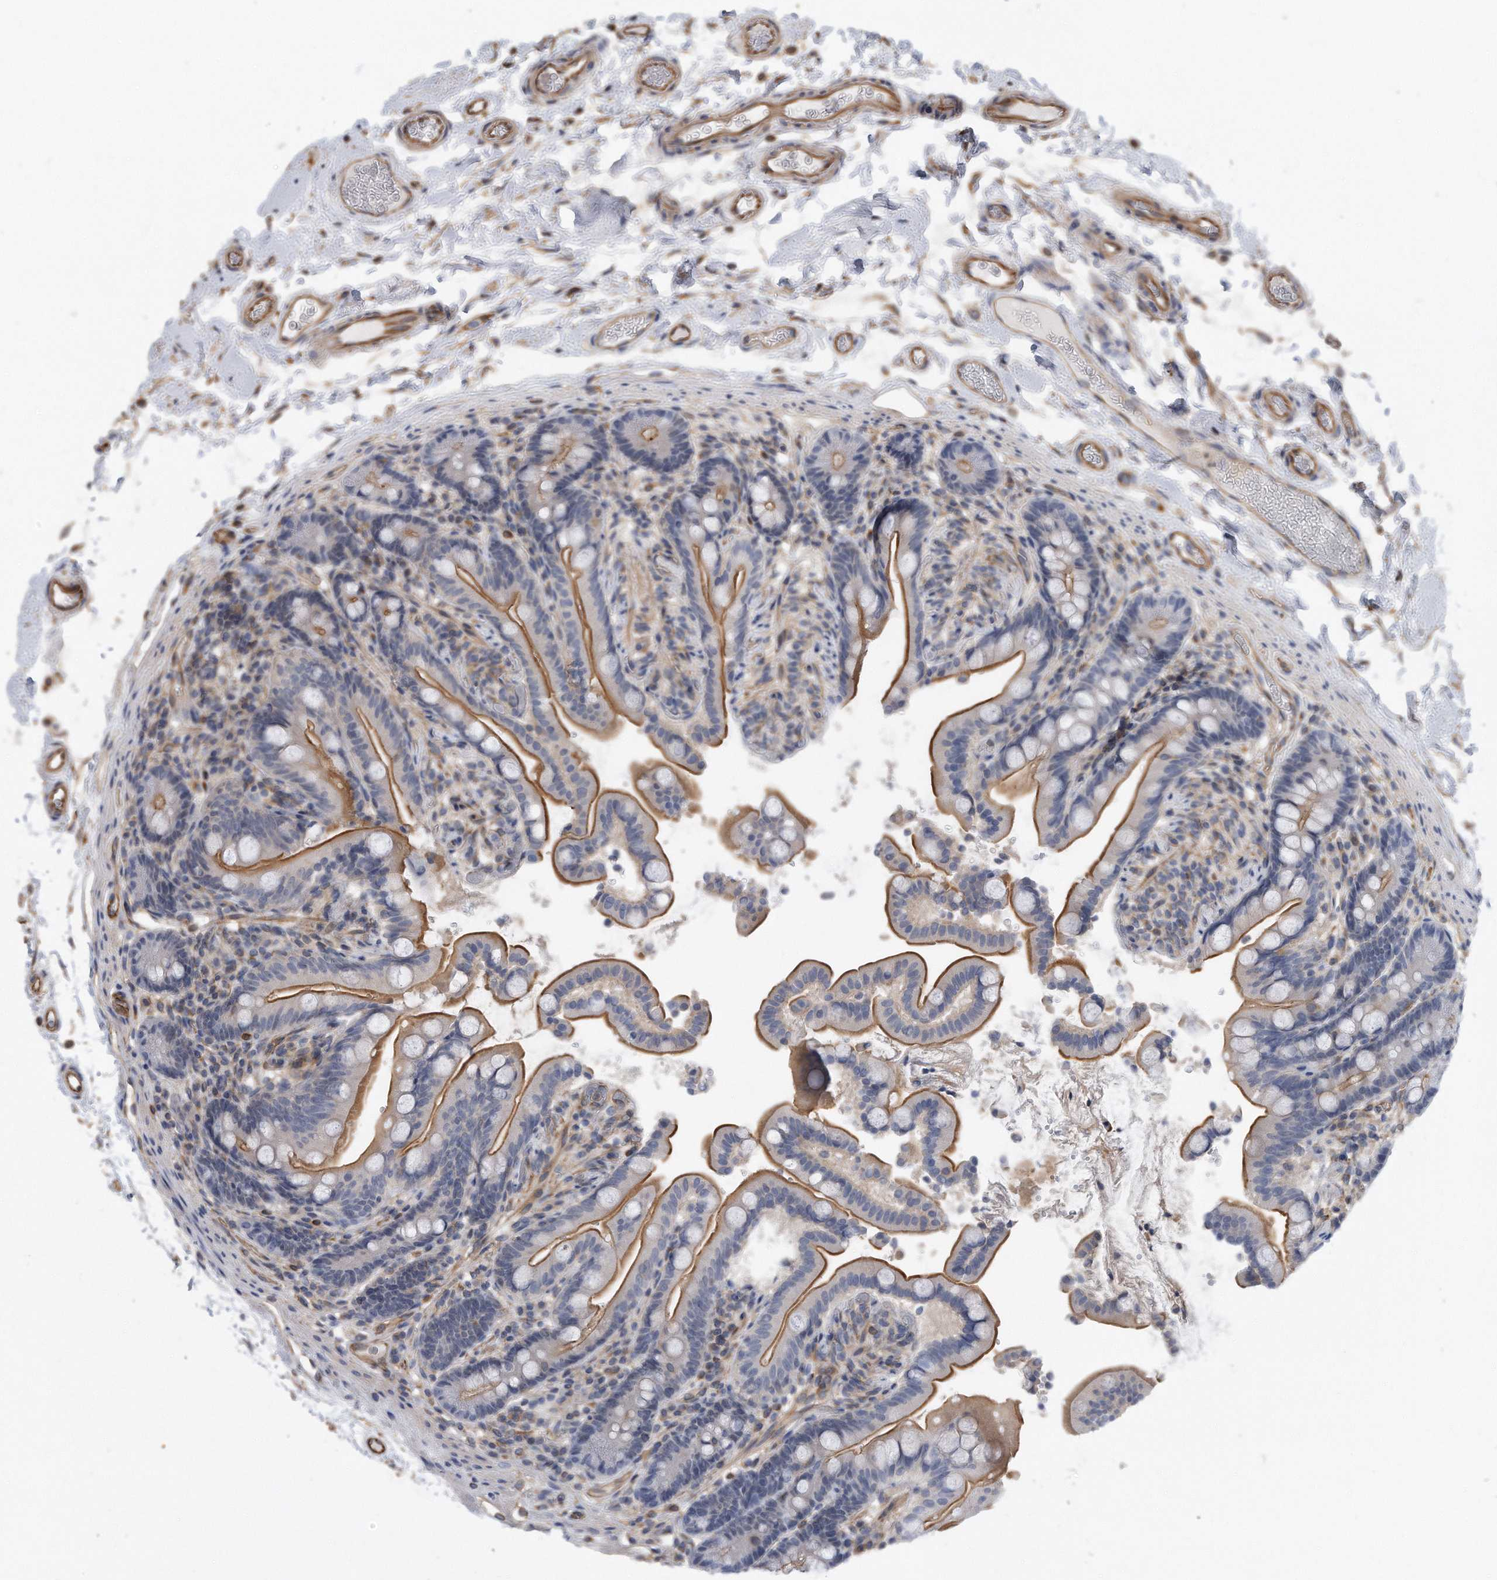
{"staining": {"intensity": "moderate", "quantity": "25%-75%", "location": "cytoplasmic/membranous"}, "tissue": "colon", "cell_type": "Endothelial cells", "image_type": "normal", "snomed": [{"axis": "morphology", "description": "Normal tissue, NOS"}, {"axis": "topography", "description": "Smooth muscle"}, {"axis": "topography", "description": "Colon"}], "caption": "IHC (DAB (3,3'-diaminobenzidine)) staining of benign human colon displays moderate cytoplasmic/membranous protein expression in approximately 25%-75% of endothelial cells. The staining was performed using DAB (3,3'-diaminobenzidine) to visualize the protein expression in brown, while the nuclei were stained in blue with hematoxylin (Magnification: 20x).", "gene": "GPC1", "patient": {"sex": "male", "age": 73}}